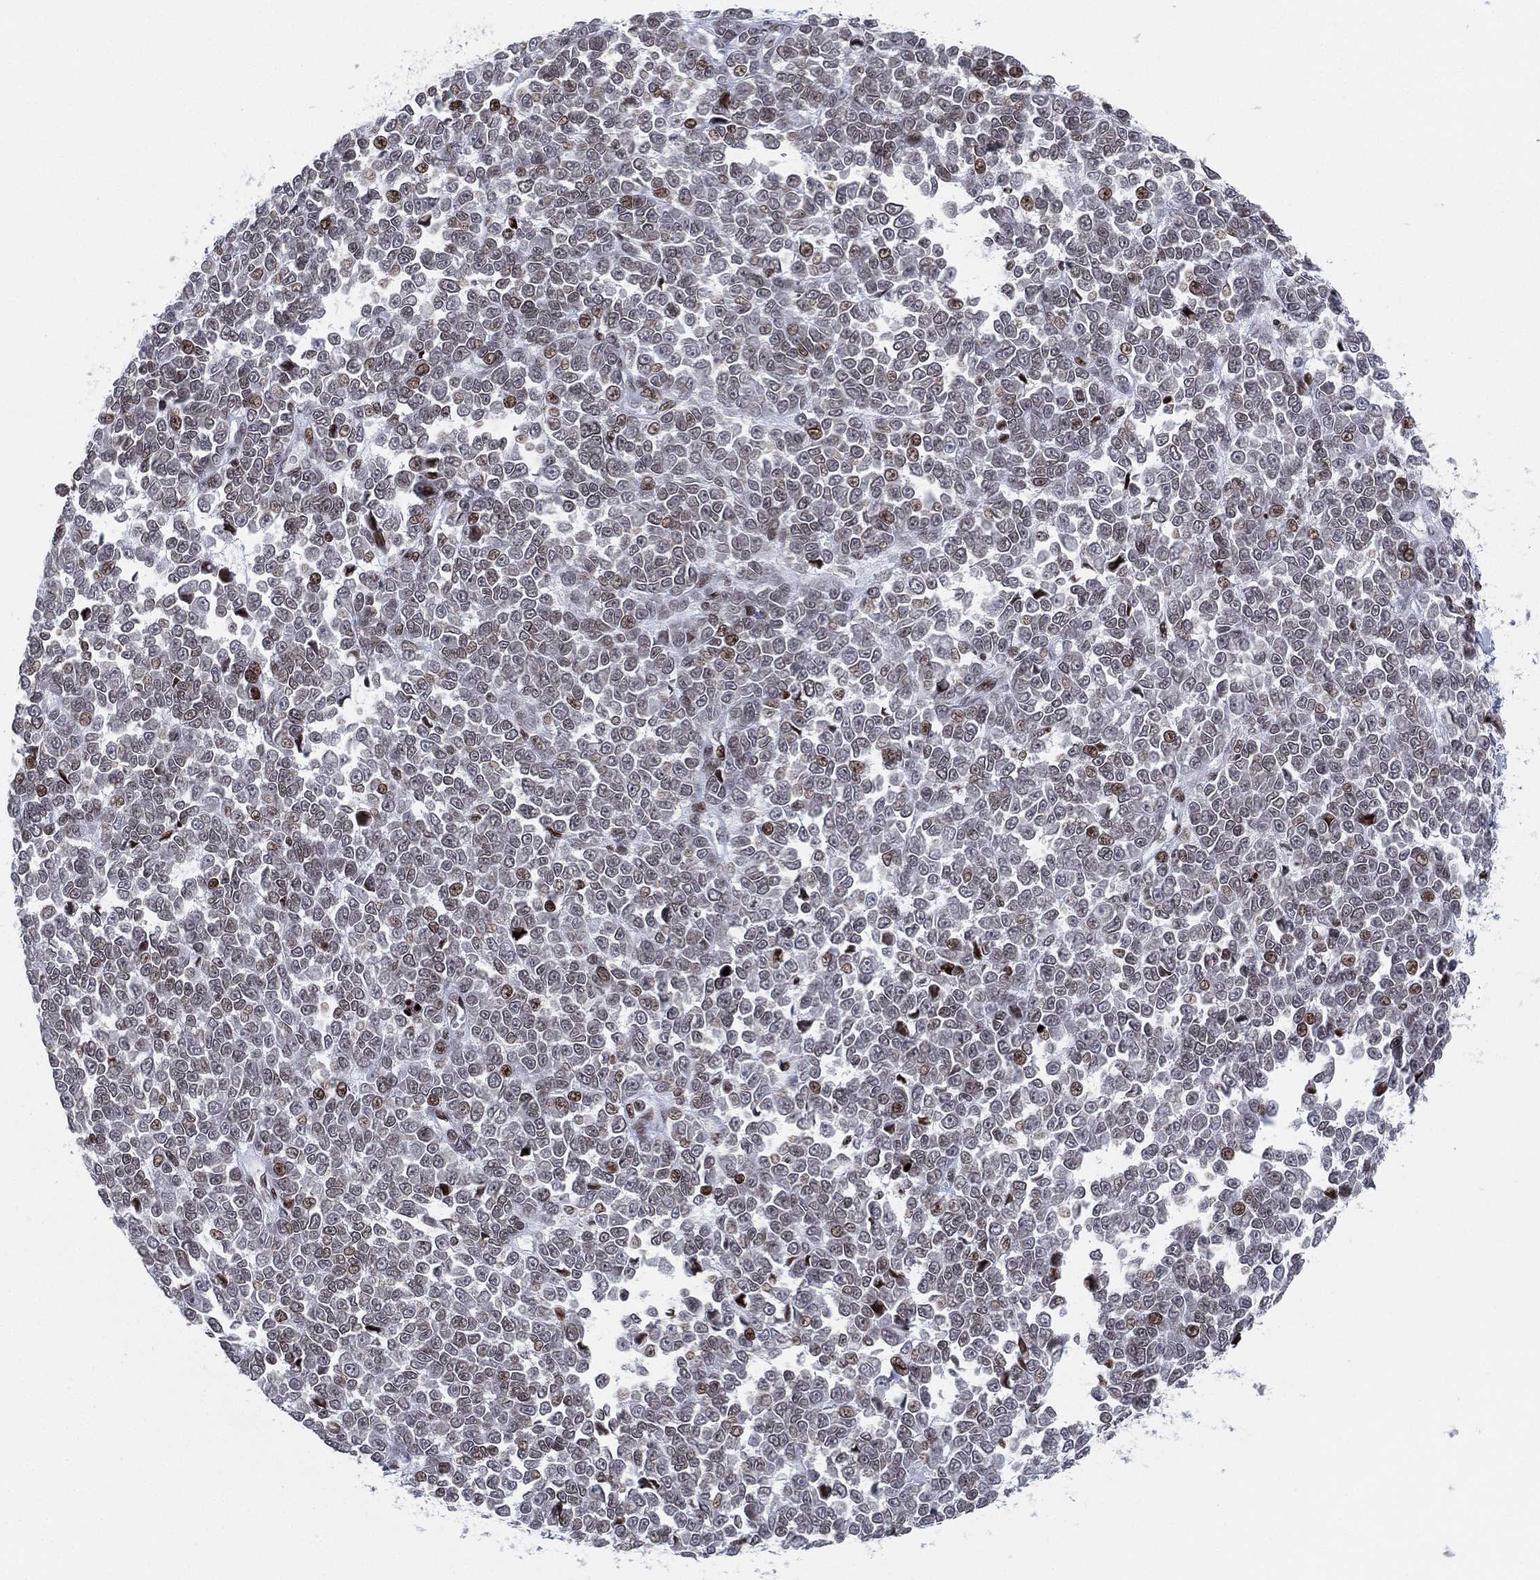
{"staining": {"intensity": "moderate", "quantity": "<25%", "location": "nuclear"}, "tissue": "melanoma", "cell_type": "Tumor cells", "image_type": "cancer", "snomed": [{"axis": "morphology", "description": "Malignant melanoma, NOS"}, {"axis": "topography", "description": "Skin"}], "caption": "A high-resolution photomicrograph shows IHC staining of melanoma, which demonstrates moderate nuclear staining in approximately <25% of tumor cells. Ihc stains the protein of interest in brown and the nuclei are stained blue.", "gene": "MFSD14A", "patient": {"sex": "female", "age": 95}}